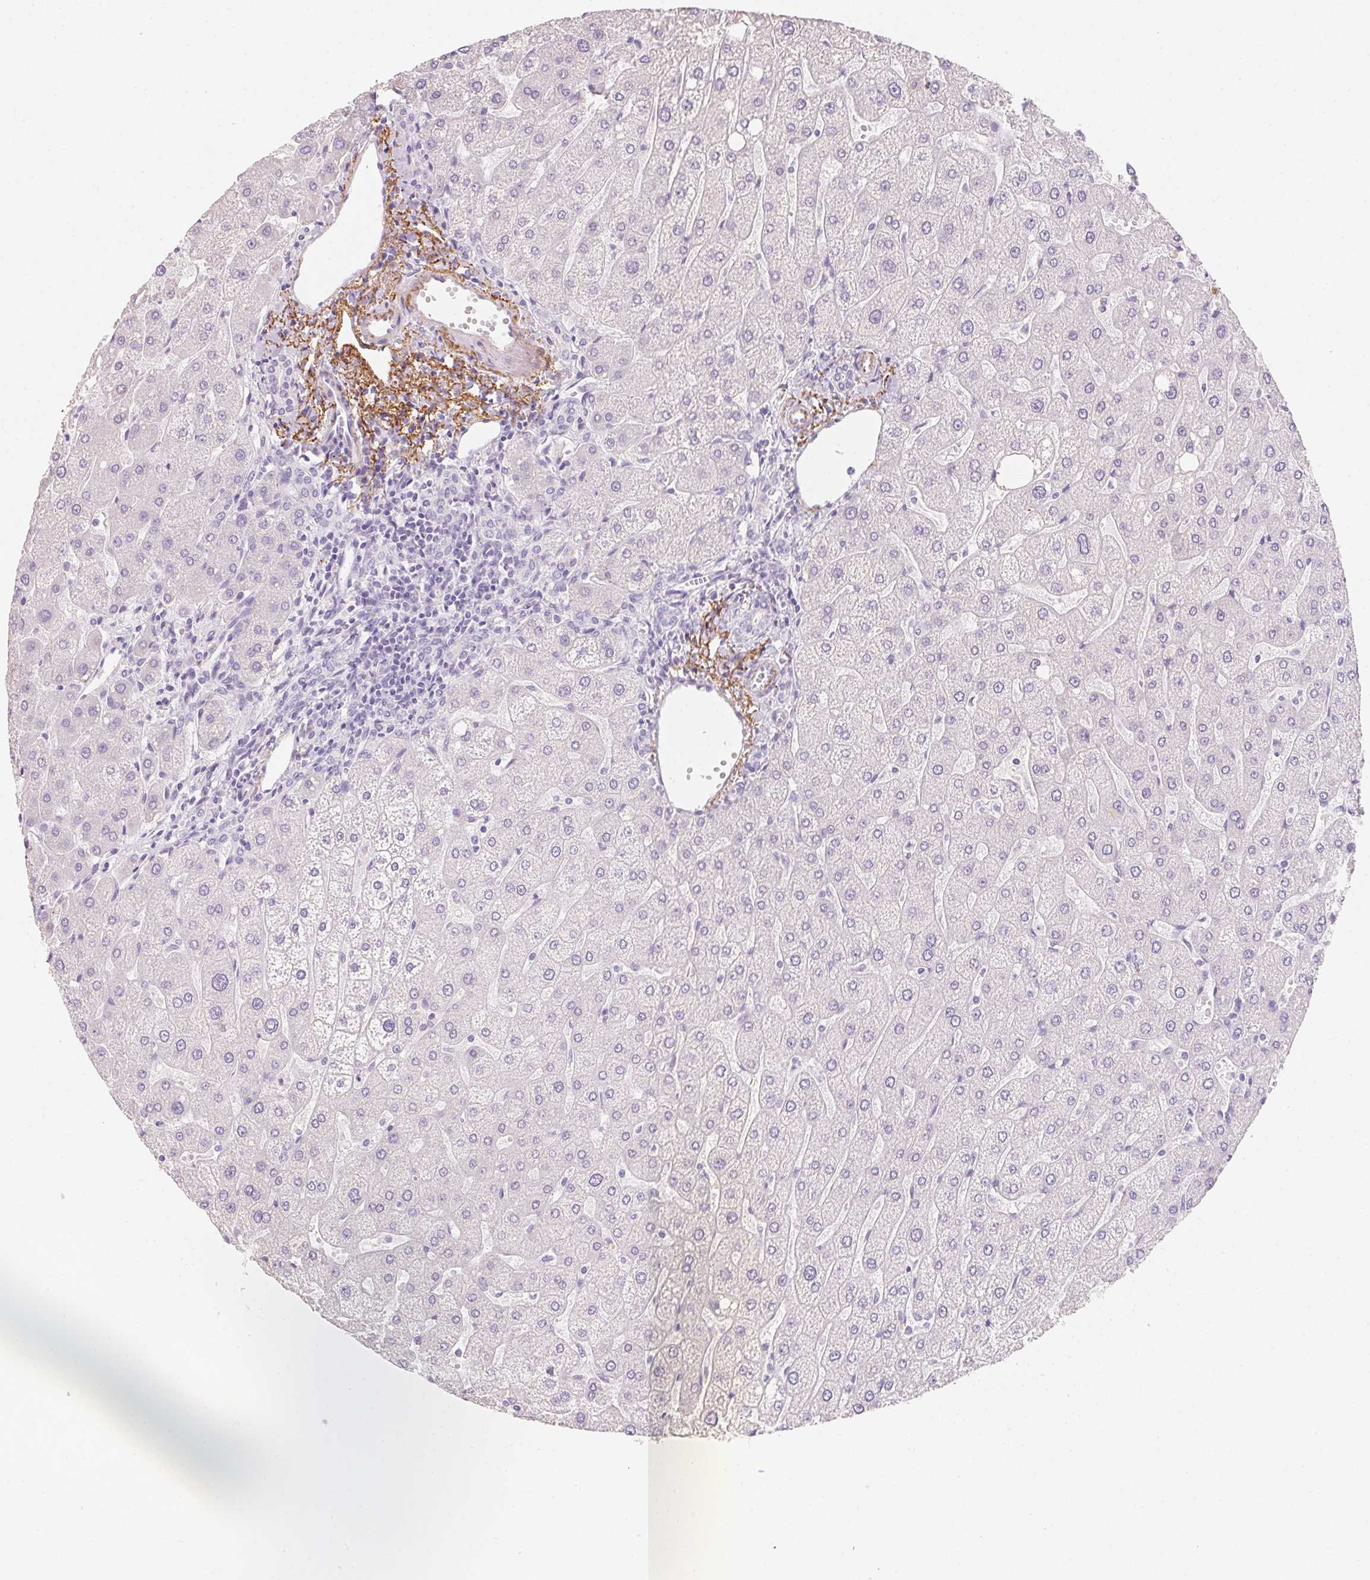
{"staining": {"intensity": "negative", "quantity": "none", "location": "none"}, "tissue": "liver", "cell_type": "Cholangiocytes", "image_type": "normal", "snomed": [{"axis": "morphology", "description": "Normal tissue, NOS"}, {"axis": "topography", "description": "Liver"}], "caption": "Immunohistochemistry (IHC) micrograph of unremarkable liver stained for a protein (brown), which shows no staining in cholangiocytes. The staining was performed using DAB (3,3'-diaminobenzidine) to visualize the protein expression in brown, while the nuclei were stained in blue with hematoxylin (Magnification: 20x).", "gene": "MYL4", "patient": {"sex": "male", "age": 67}}